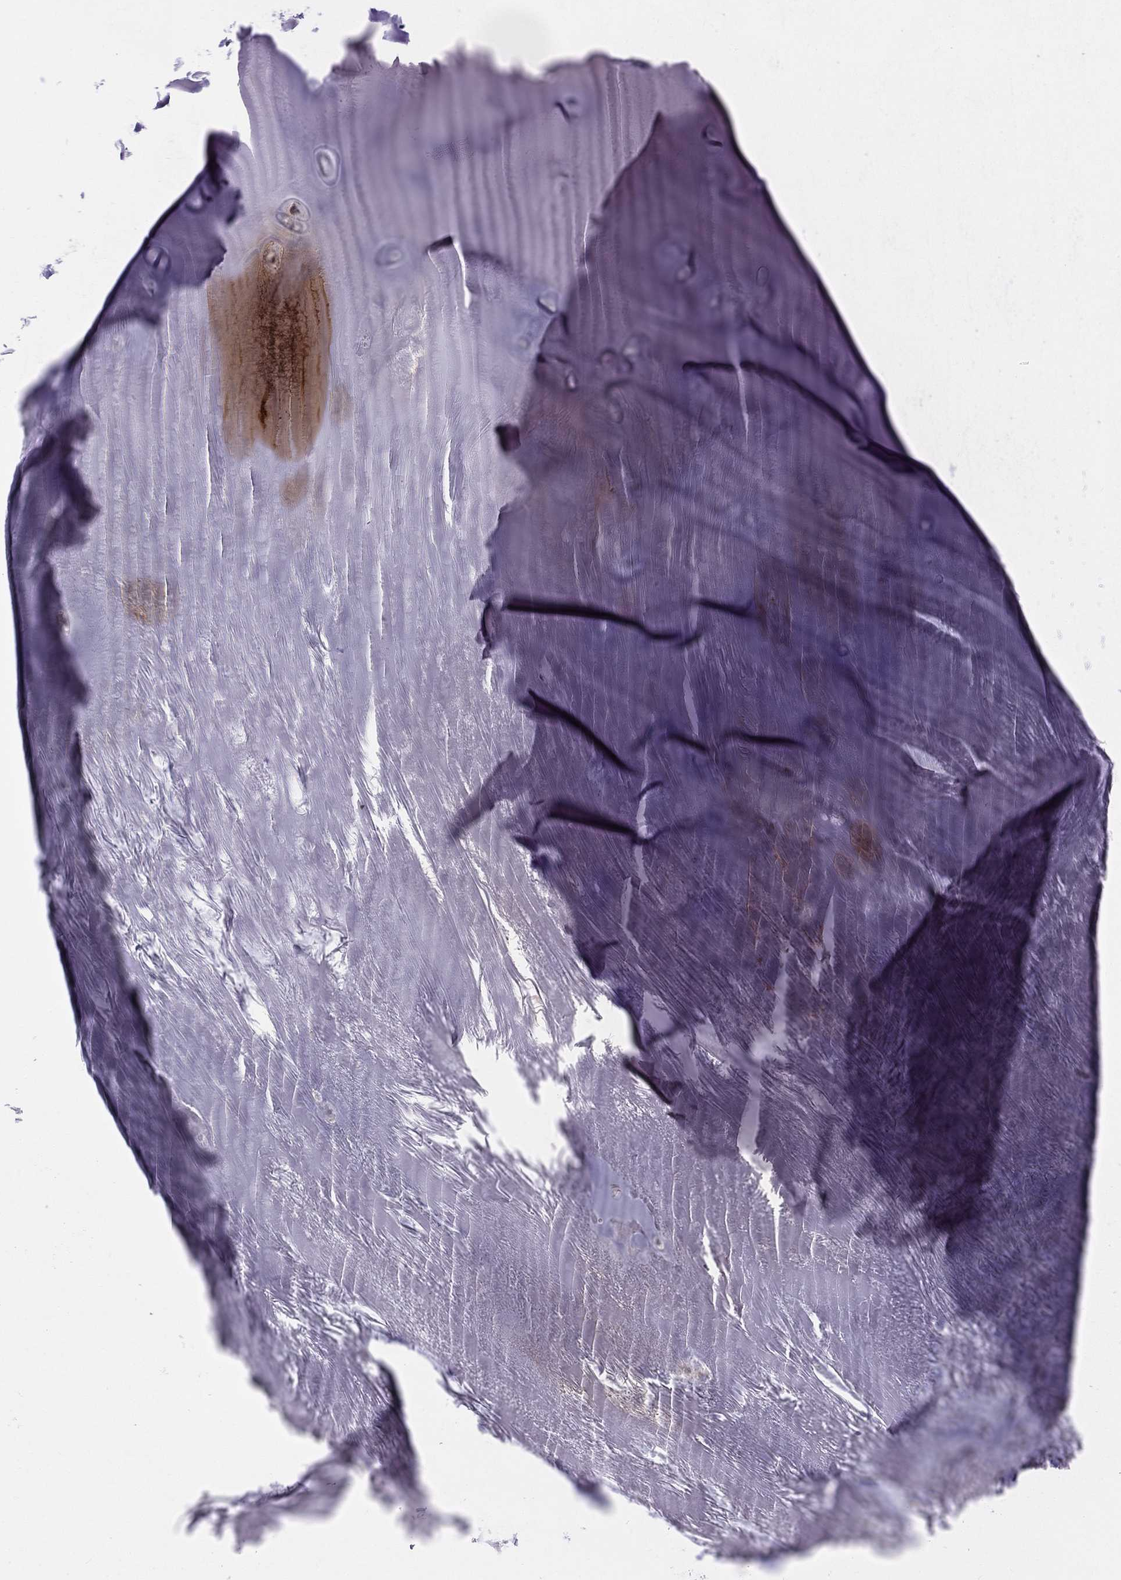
{"staining": {"intensity": "negative", "quantity": "none", "location": "none"}, "tissue": "adipose tissue", "cell_type": "Adipocytes", "image_type": "normal", "snomed": [{"axis": "morphology", "description": "Normal tissue, NOS"}, {"axis": "topography", "description": "Cartilage tissue"}], "caption": "Adipocytes are negative for protein expression in normal human adipose tissue. (DAB (3,3'-diaminobenzidine) immunohistochemistry with hematoxylin counter stain).", "gene": "DMKN", "patient": {"sex": "male", "age": 81}}